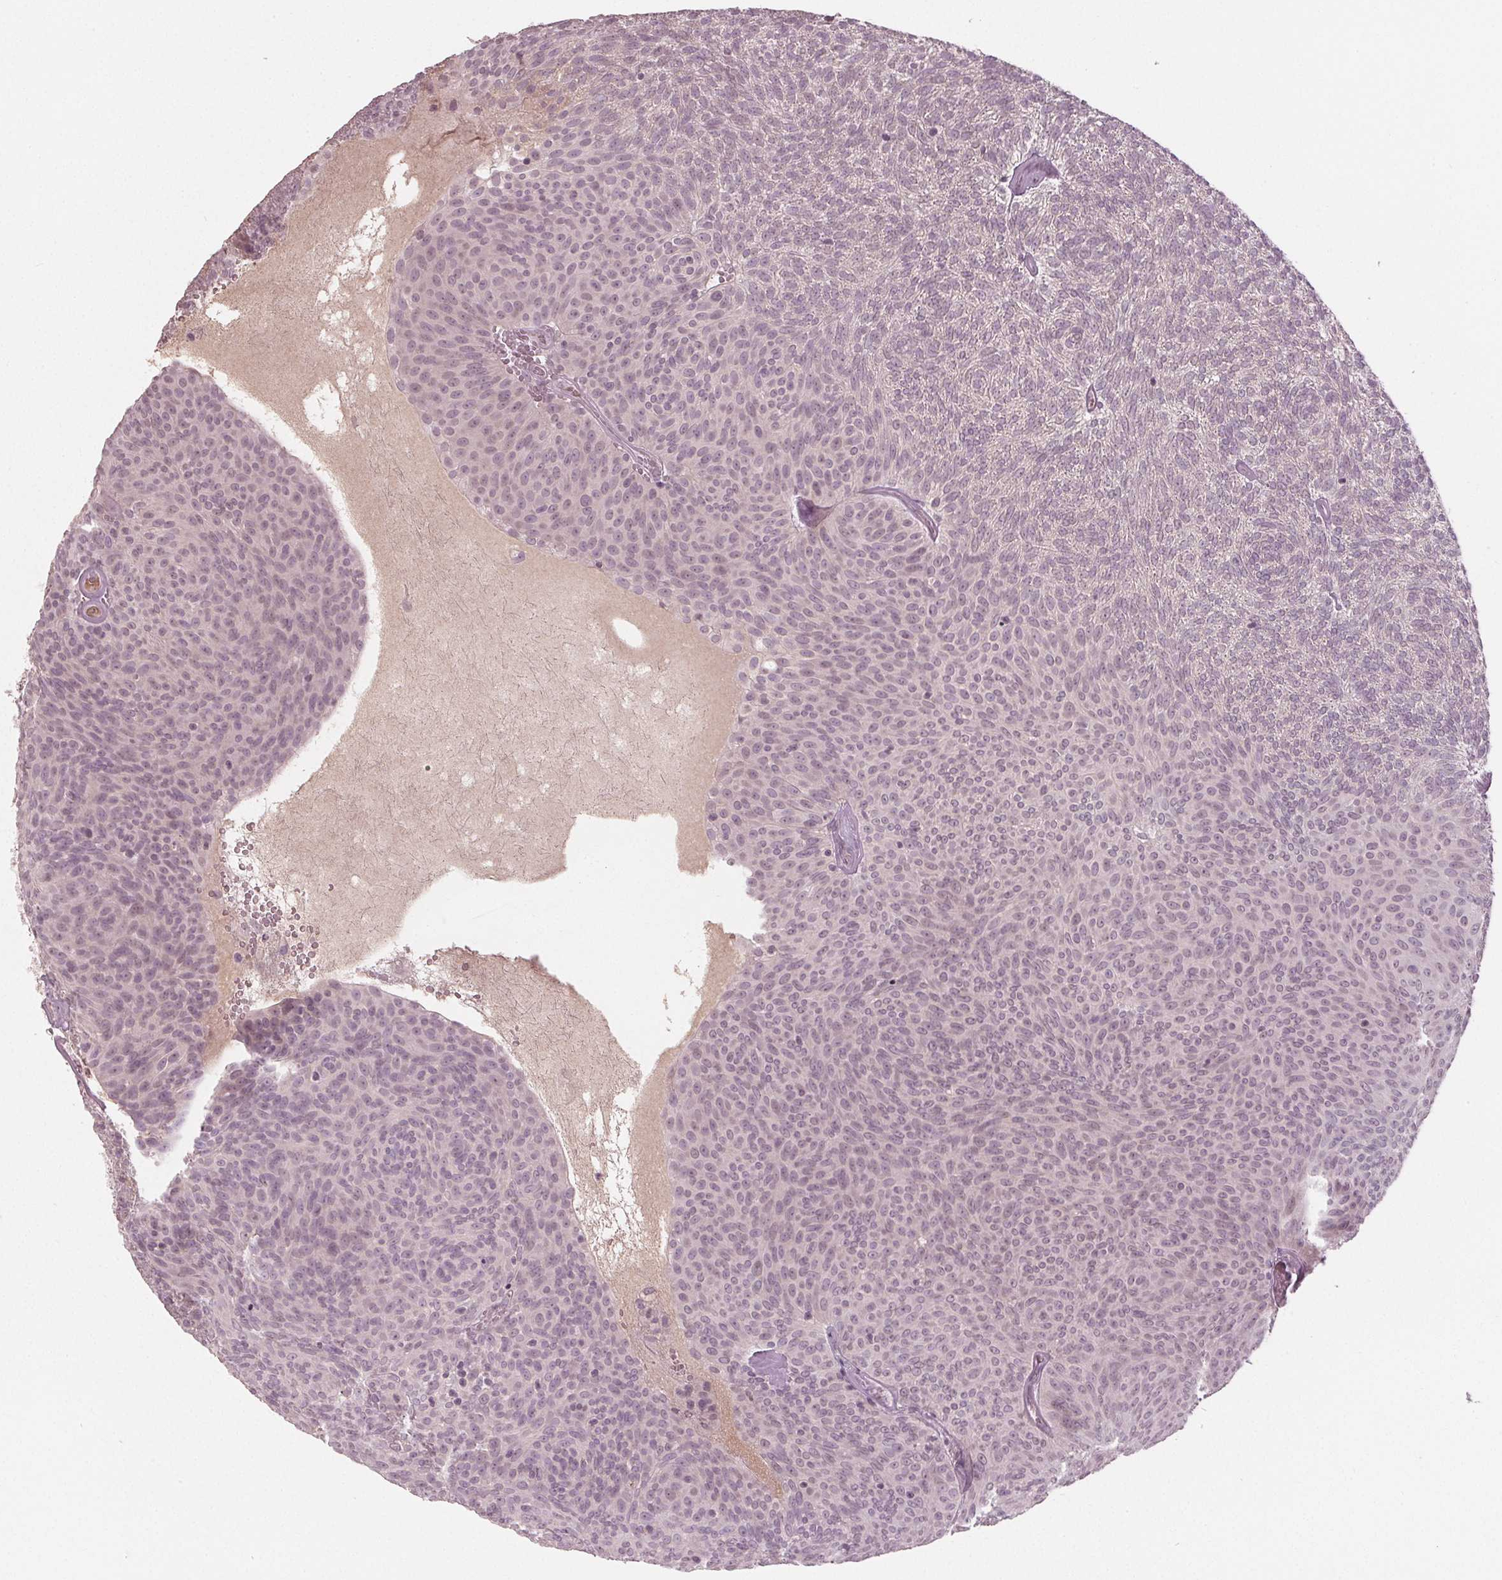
{"staining": {"intensity": "negative", "quantity": "none", "location": "none"}, "tissue": "urothelial cancer", "cell_type": "Tumor cells", "image_type": "cancer", "snomed": [{"axis": "morphology", "description": "Urothelial carcinoma, Low grade"}, {"axis": "topography", "description": "Urinary bladder"}], "caption": "The histopathology image demonstrates no staining of tumor cells in low-grade urothelial carcinoma.", "gene": "CXCL16", "patient": {"sex": "male", "age": 77}}